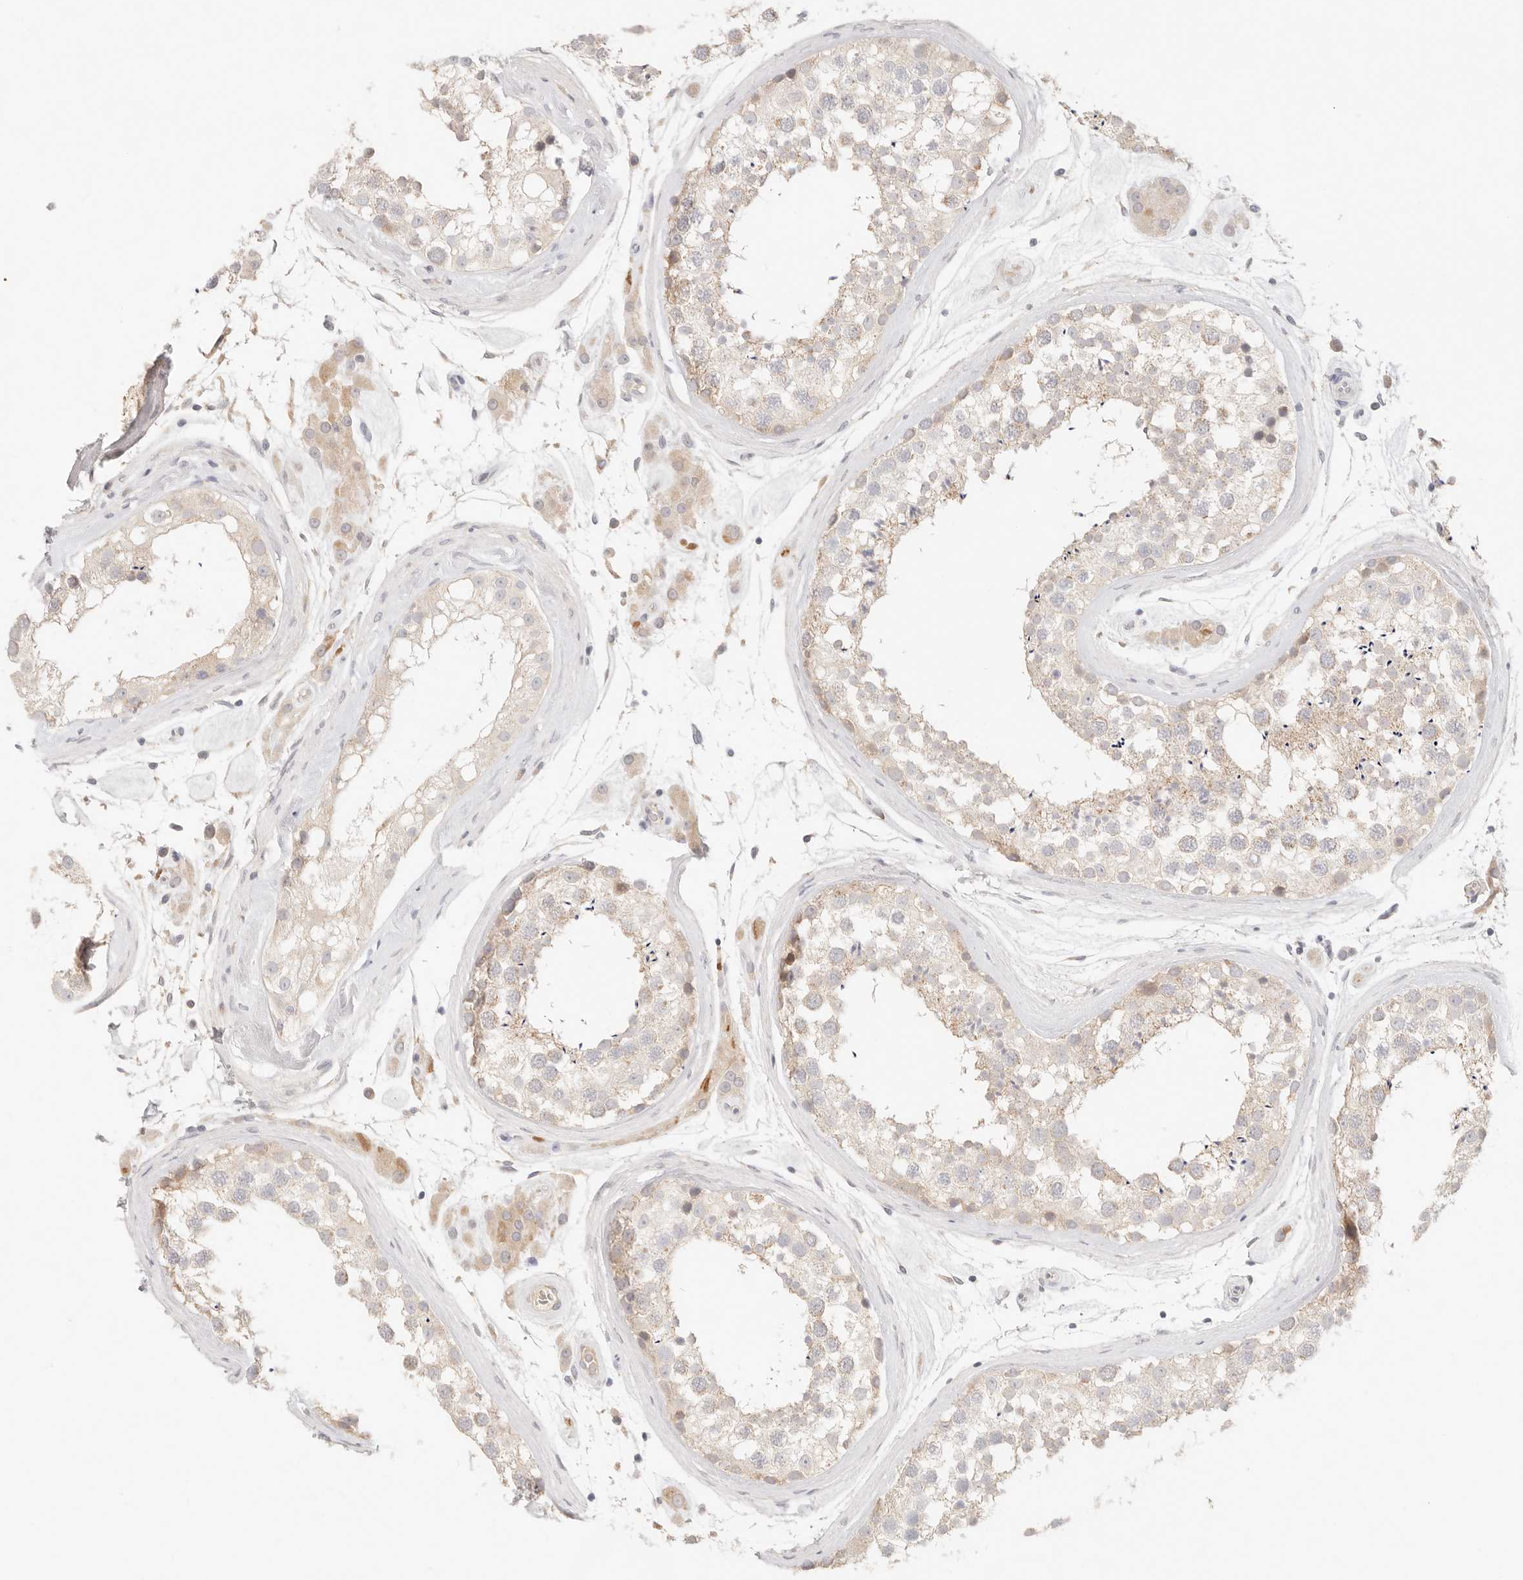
{"staining": {"intensity": "weak", "quantity": "<25%", "location": "cytoplasmic/membranous"}, "tissue": "testis", "cell_type": "Cells in seminiferous ducts", "image_type": "normal", "snomed": [{"axis": "morphology", "description": "Normal tissue, NOS"}, {"axis": "topography", "description": "Testis"}], "caption": "High magnification brightfield microscopy of benign testis stained with DAB (3,3'-diaminobenzidine) (brown) and counterstained with hematoxylin (blue): cells in seminiferous ducts show no significant expression.", "gene": "SPHK1", "patient": {"sex": "male", "age": 46}}